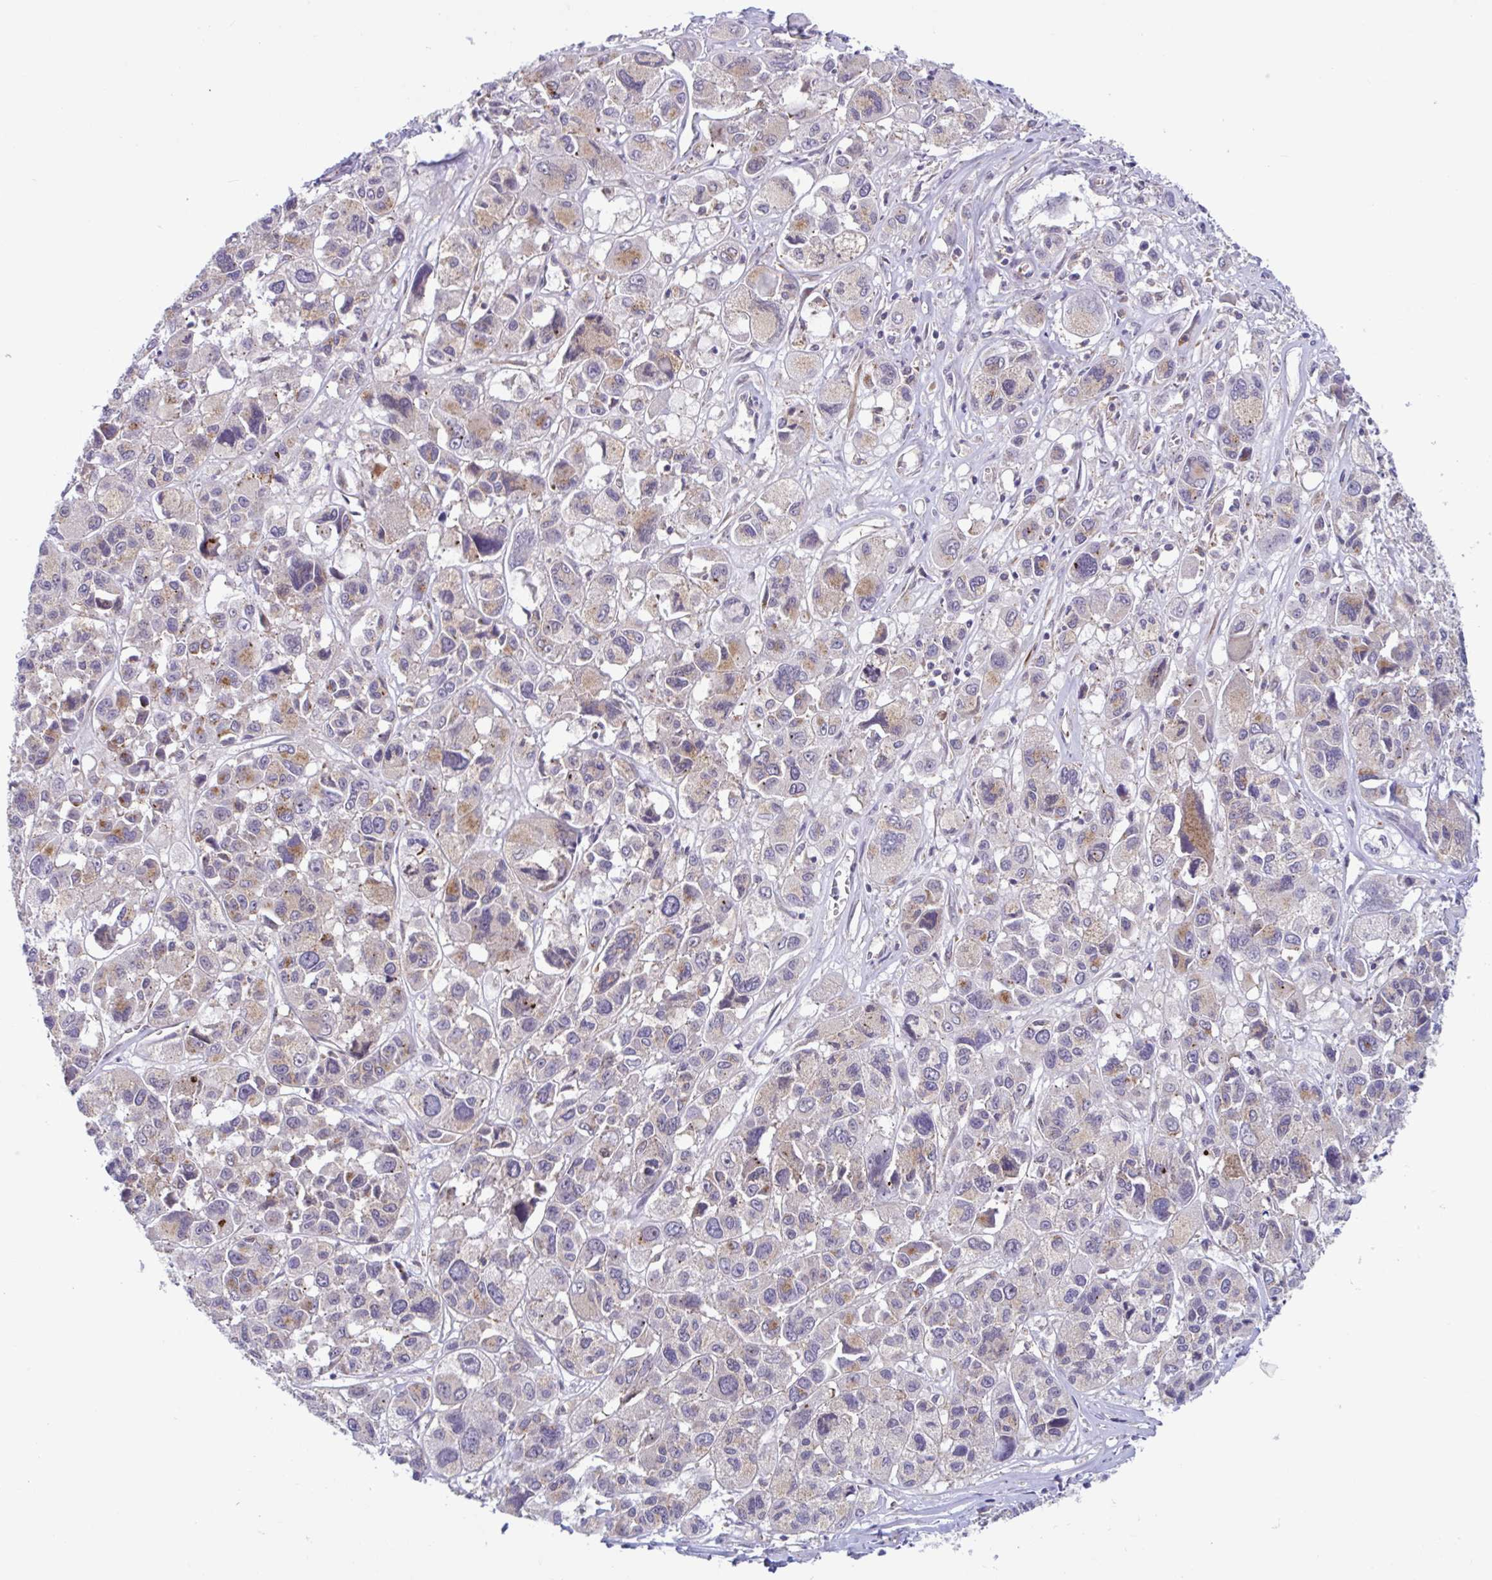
{"staining": {"intensity": "weak", "quantity": "25%-75%", "location": "cytoplasmic/membranous"}, "tissue": "melanoma", "cell_type": "Tumor cells", "image_type": "cancer", "snomed": [{"axis": "morphology", "description": "Malignant melanoma, NOS"}, {"axis": "topography", "description": "Skin"}], "caption": "Immunohistochemistry (IHC) photomicrograph of malignant melanoma stained for a protein (brown), which demonstrates low levels of weak cytoplasmic/membranous positivity in approximately 25%-75% of tumor cells.", "gene": "IST1", "patient": {"sex": "female", "age": 66}}